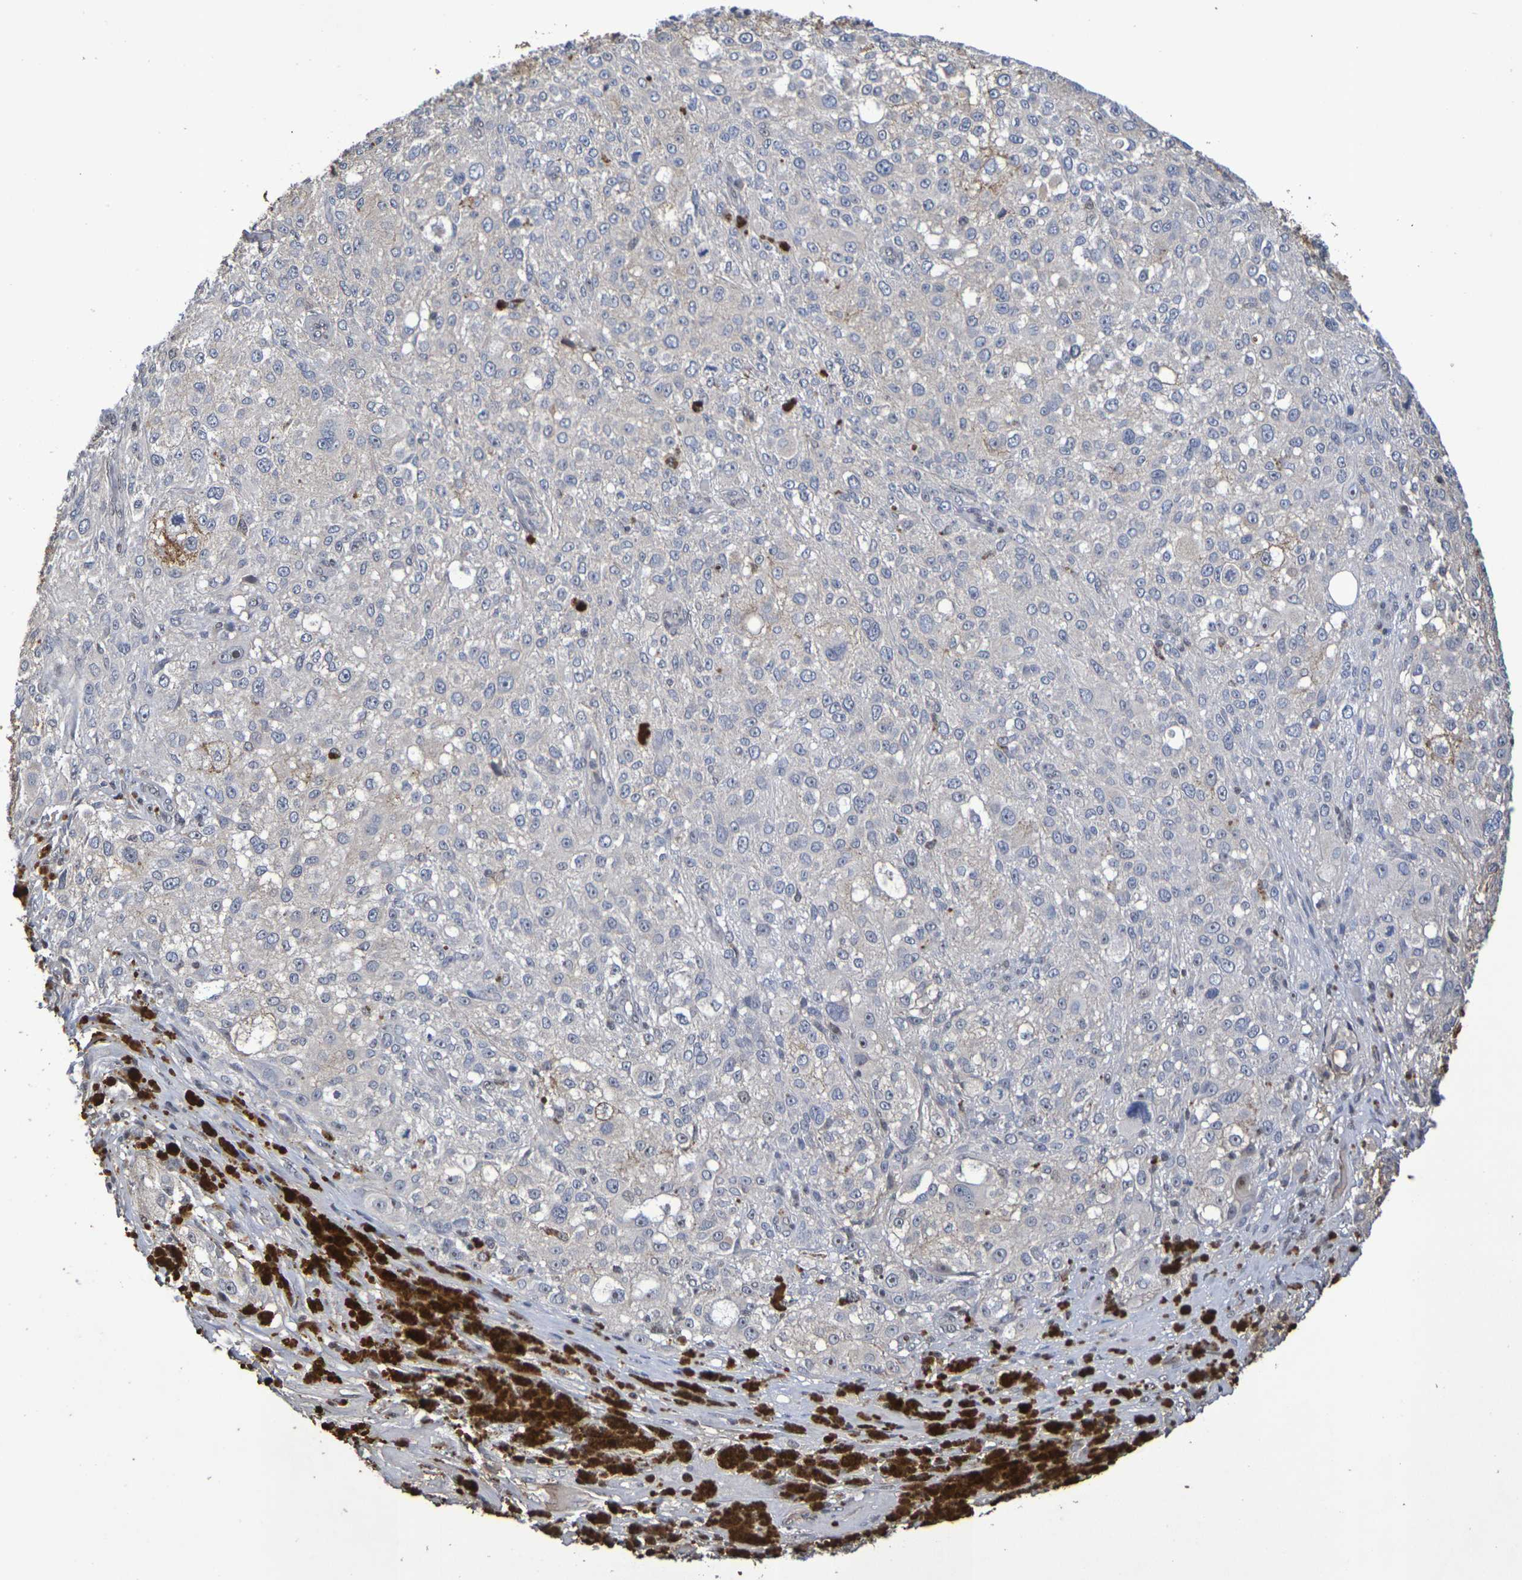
{"staining": {"intensity": "moderate", "quantity": "<25%", "location": "nuclear"}, "tissue": "melanoma", "cell_type": "Tumor cells", "image_type": "cancer", "snomed": [{"axis": "morphology", "description": "Necrosis, NOS"}, {"axis": "morphology", "description": "Malignant melanoma, NOS"}, {"axis": "topography", "description": "Skin"}], "caption": "Immunohistochemical staining of human melanoma displays low levels of moderate nuclear positivity in approximately <25% of tumor cells. The staining was performed using DAB (3,3'-diaminobenzidine) to visualize the protein expression in brown, while the nuclei were stained in blue with hematoxylin (Magnification: 20x).", "gene": "TERF2", "patient": {"sex": "female", "age": 87}}